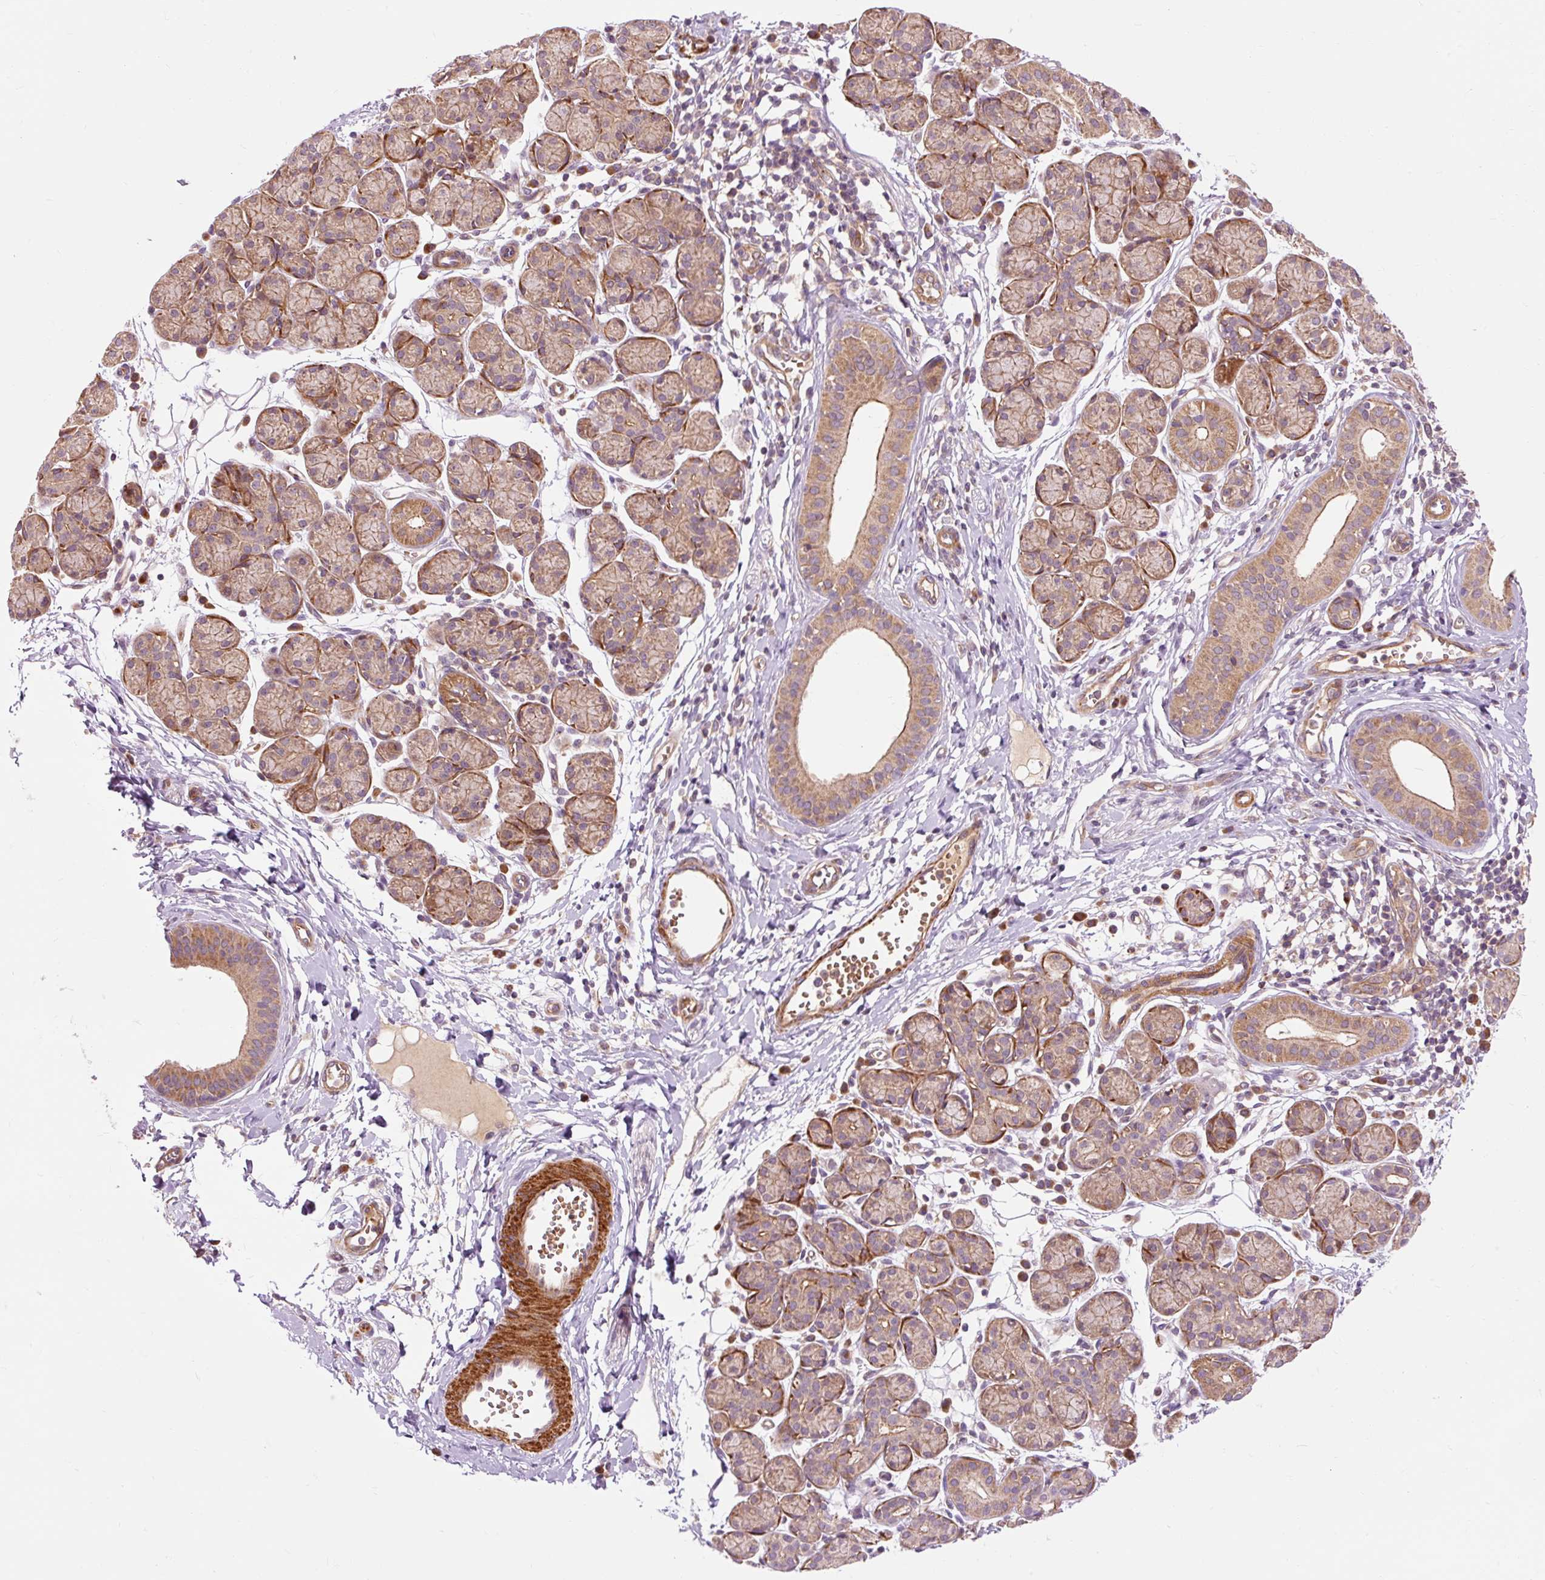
{"staining": {"intensity": "moderate", "quantity": "25%-75%", "location": "cytoplasmic/membranous"}, "tissue": "salivary gland", "cell_type": "Glandular cells", "image_type": "normal", "snomed": [{"axis": "morphology", "description": "Normal tissue, NOS"}, {"axis": "morphology", "description": "Inflammation, NOS"}, {"axis": "topography", "description": "Lymph node"}, {"axis": "topography", "description": "Salivary gland"}], "caption": "Moderate cytoplasmic/membranous staining for a protein is appreciated in approximately 25%-75% of glandular cells of benign salivary gland using immunohistochemistry (IHC).", "gene": "RIPOR3", "patient": {"sex": "male", "age": 3}}